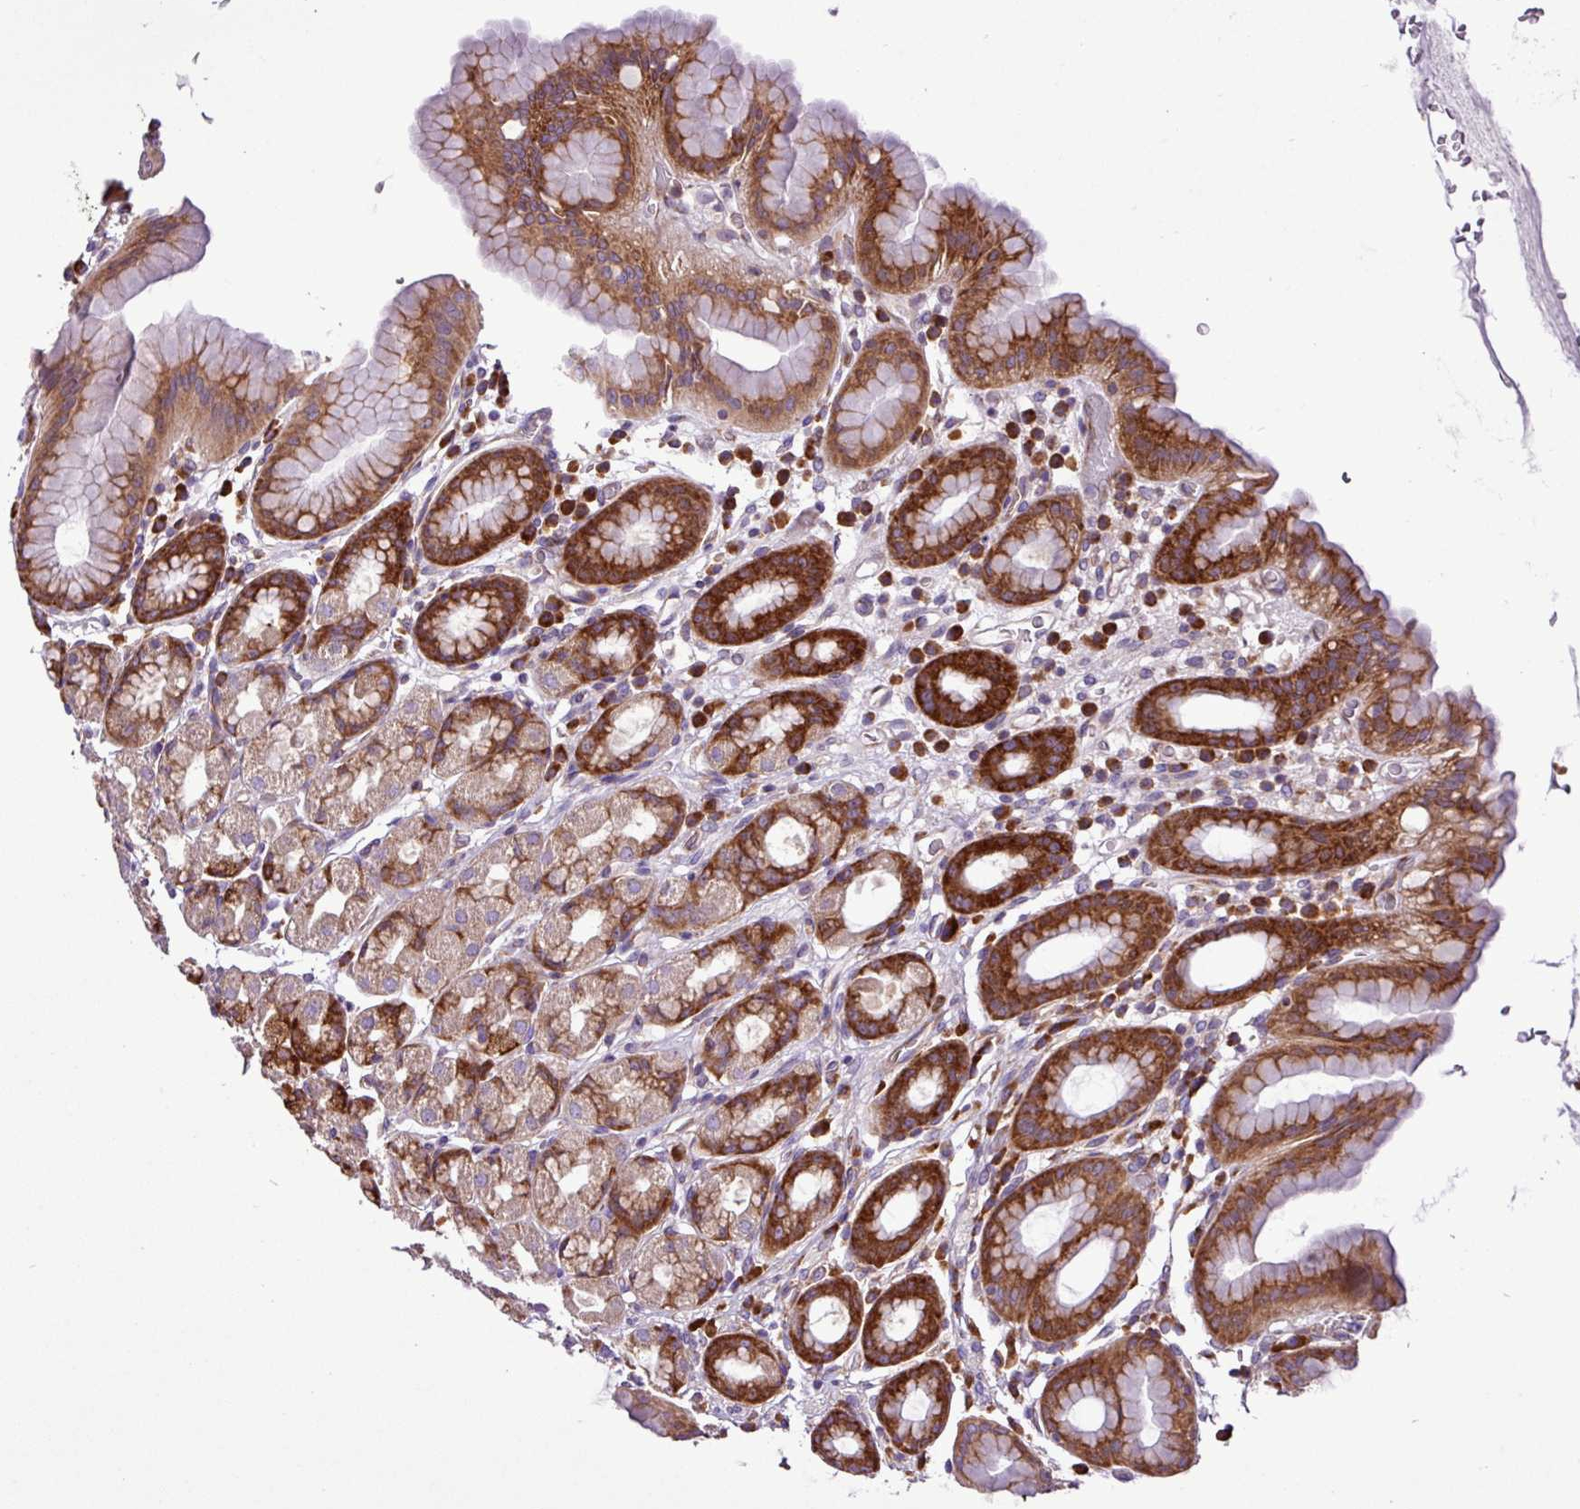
{"staining": {"intensity": "strong", "quantity": "25%-75%", "location": "cytoplasmic/membranous"}, "tissue": "stomach", "cell_type": "Glandular cells", "image_type": "normal", "snomed": [{"axis": "morphology", "description": "Normal tissue, NOS"}, {"axis": "topography", "description": "Stomach, upper"}, {"axis": "topography", "description": "Stomach, lower"}, {"axis": "topography", "description": "Small intestine"}], "caption": "Unremarkable stomach exhibits strong cytoplasmic/membranous expression in about 25%-75% of glandular cells The staining was performed using DAB (3,3'-diaminobenzidine), with brown indicating positive protein expression. Nuclei are stained blue with hematoxylin..", "gene": "RPL13", "patient": {"sex": "male", "age": 68}}